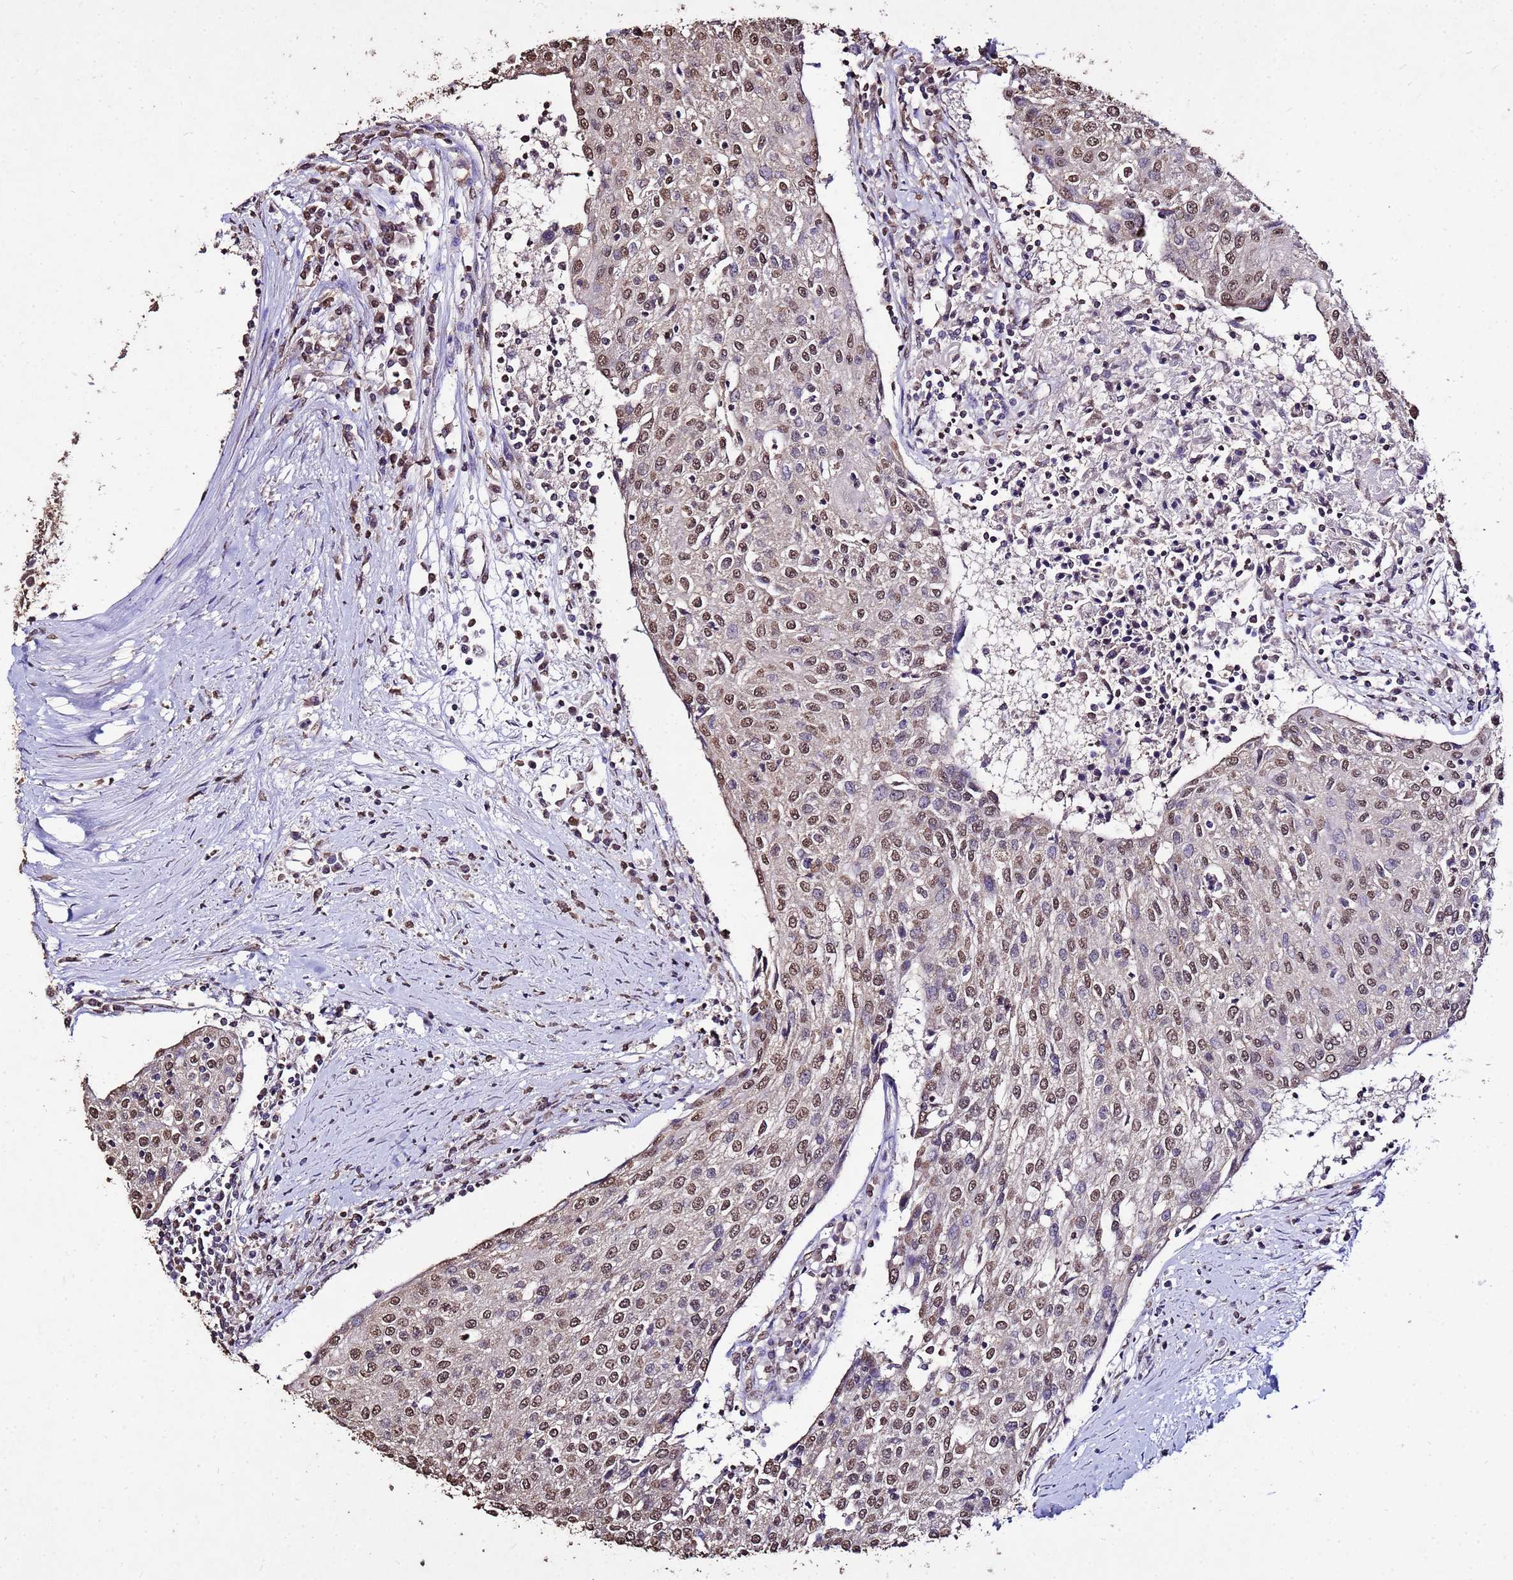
{"staining": {"intensity": "moderate", "quantity": ">75%", "location": "nuclear"}, "tissue": "urothelial cancer", "cell_type": "Tumor cells", "image_type": "cancer", "snomed": [{"axis": "morphology", "description": "Urothelial carcinoma, High grade"}, {"axis": "topography", "description": "Urinary bladder"}], "caption": "Brown immunohistochemical staining in high-grade urothelial carcinoma displays moderate nuclear expression in about >75% of tumor cells. The staining is performed using DAB (3,3'-diaminobenzidine) brown chromogen to label protein expression. The nuclei are counter-stained blue using hematoxylin.", "gene": "MYOCD", "patient": {"sex": "female", "age": 85}}